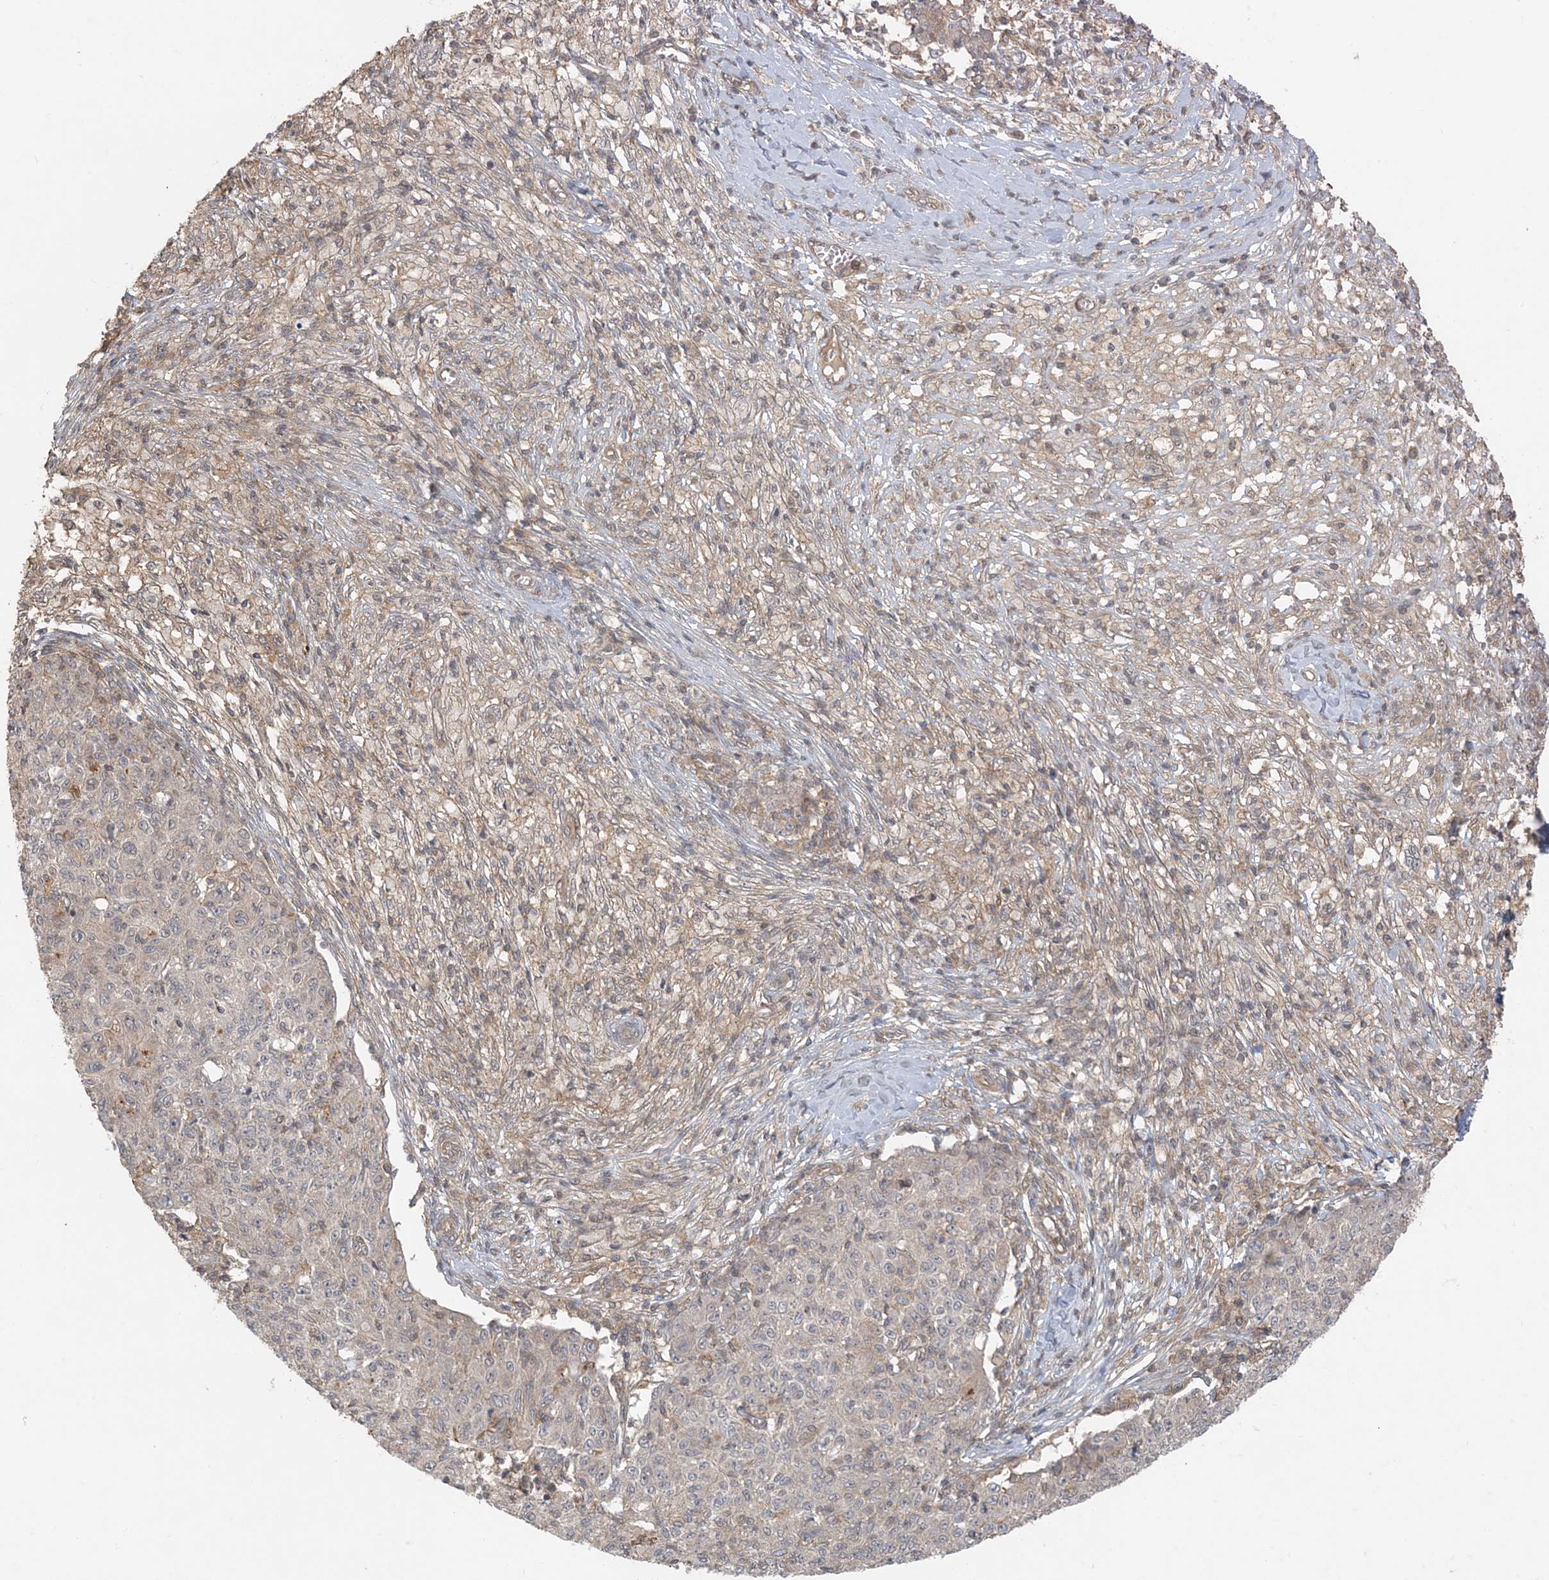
{"staining": {"intensity": "negative", "quantity": "none", "location": "none"}, "tissue": "ovarian cancer", "cell_type": "Tumor cells", "image_type": "cancer", "snomed": [{"axis": "morphology", "description": "Carcinoma, endometroid"}, {"axis": "topography", "description": "Ovary"}], "caption": "Immunohistochemistry (IHC) image of neoplastic tissue: human ovarian cancer (endometroid carcinoma) stained with DAB shows no significant protein positivity in tumor cells.", "gene": "OBI1", "patient": {"sex": "female", "age": 42}}